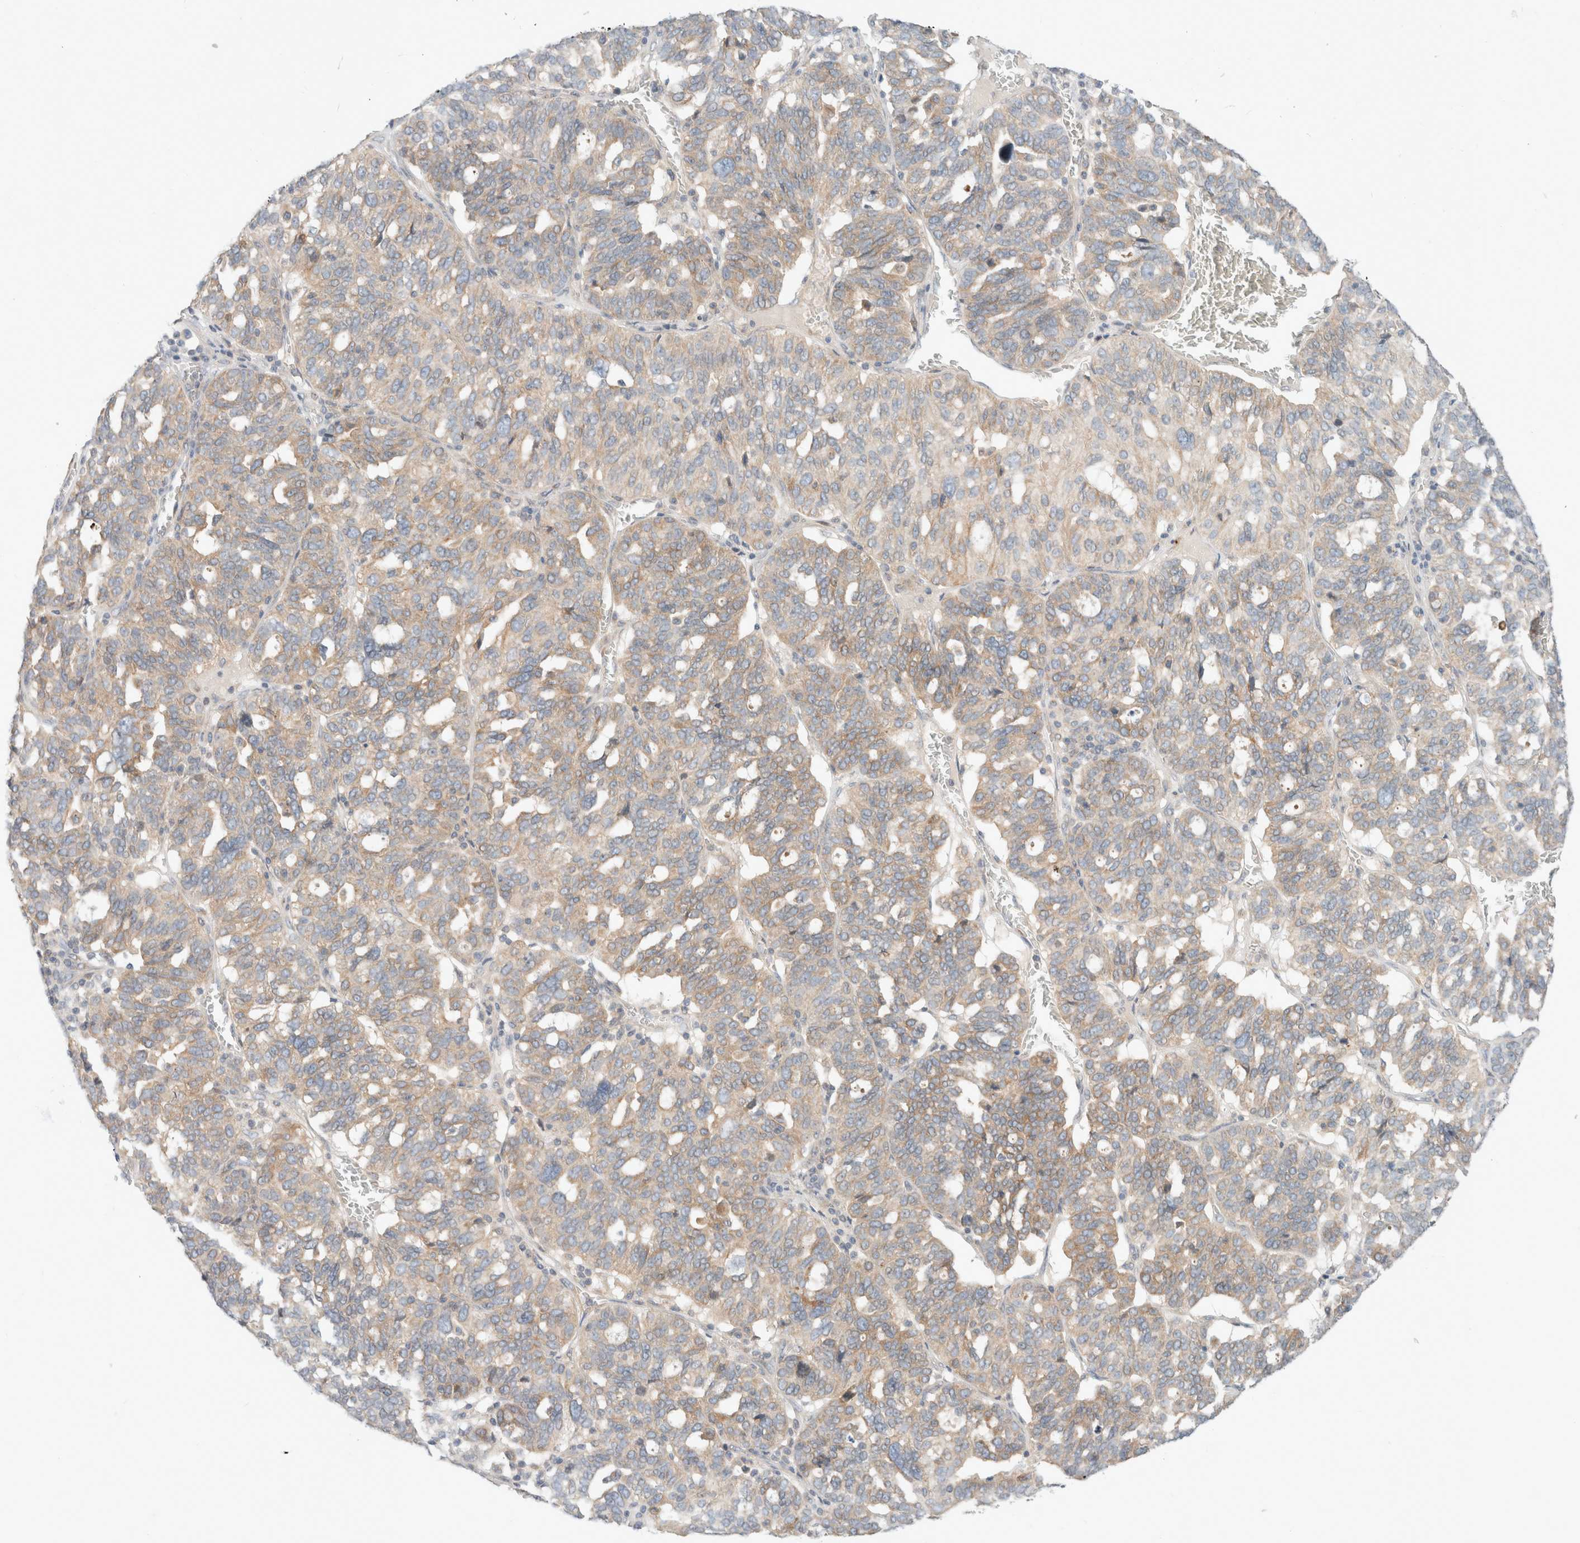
{"staining": {"intensity": "weak", "quantity": "25%-75%", "location": "cytoplasmic/membranous"}, "tissue": "ovarian cancer", "cell_type": "Tumor cells", "image_type": "cancer", "snomed": [{"axis": "morphology", "description": "Cystadenocarcinoma, serous, NOS"}, {"axis": "topography", "description": "Ovary"}], "caption": "Protein staining of ovarian serous cystadenocarcinoma tissue exhibits weak cytoplasmic/membranous positivity in about 25%-75% of tumor cells.", "gene": "MARK3", "patient": {"sex": "female", "age": 59}}